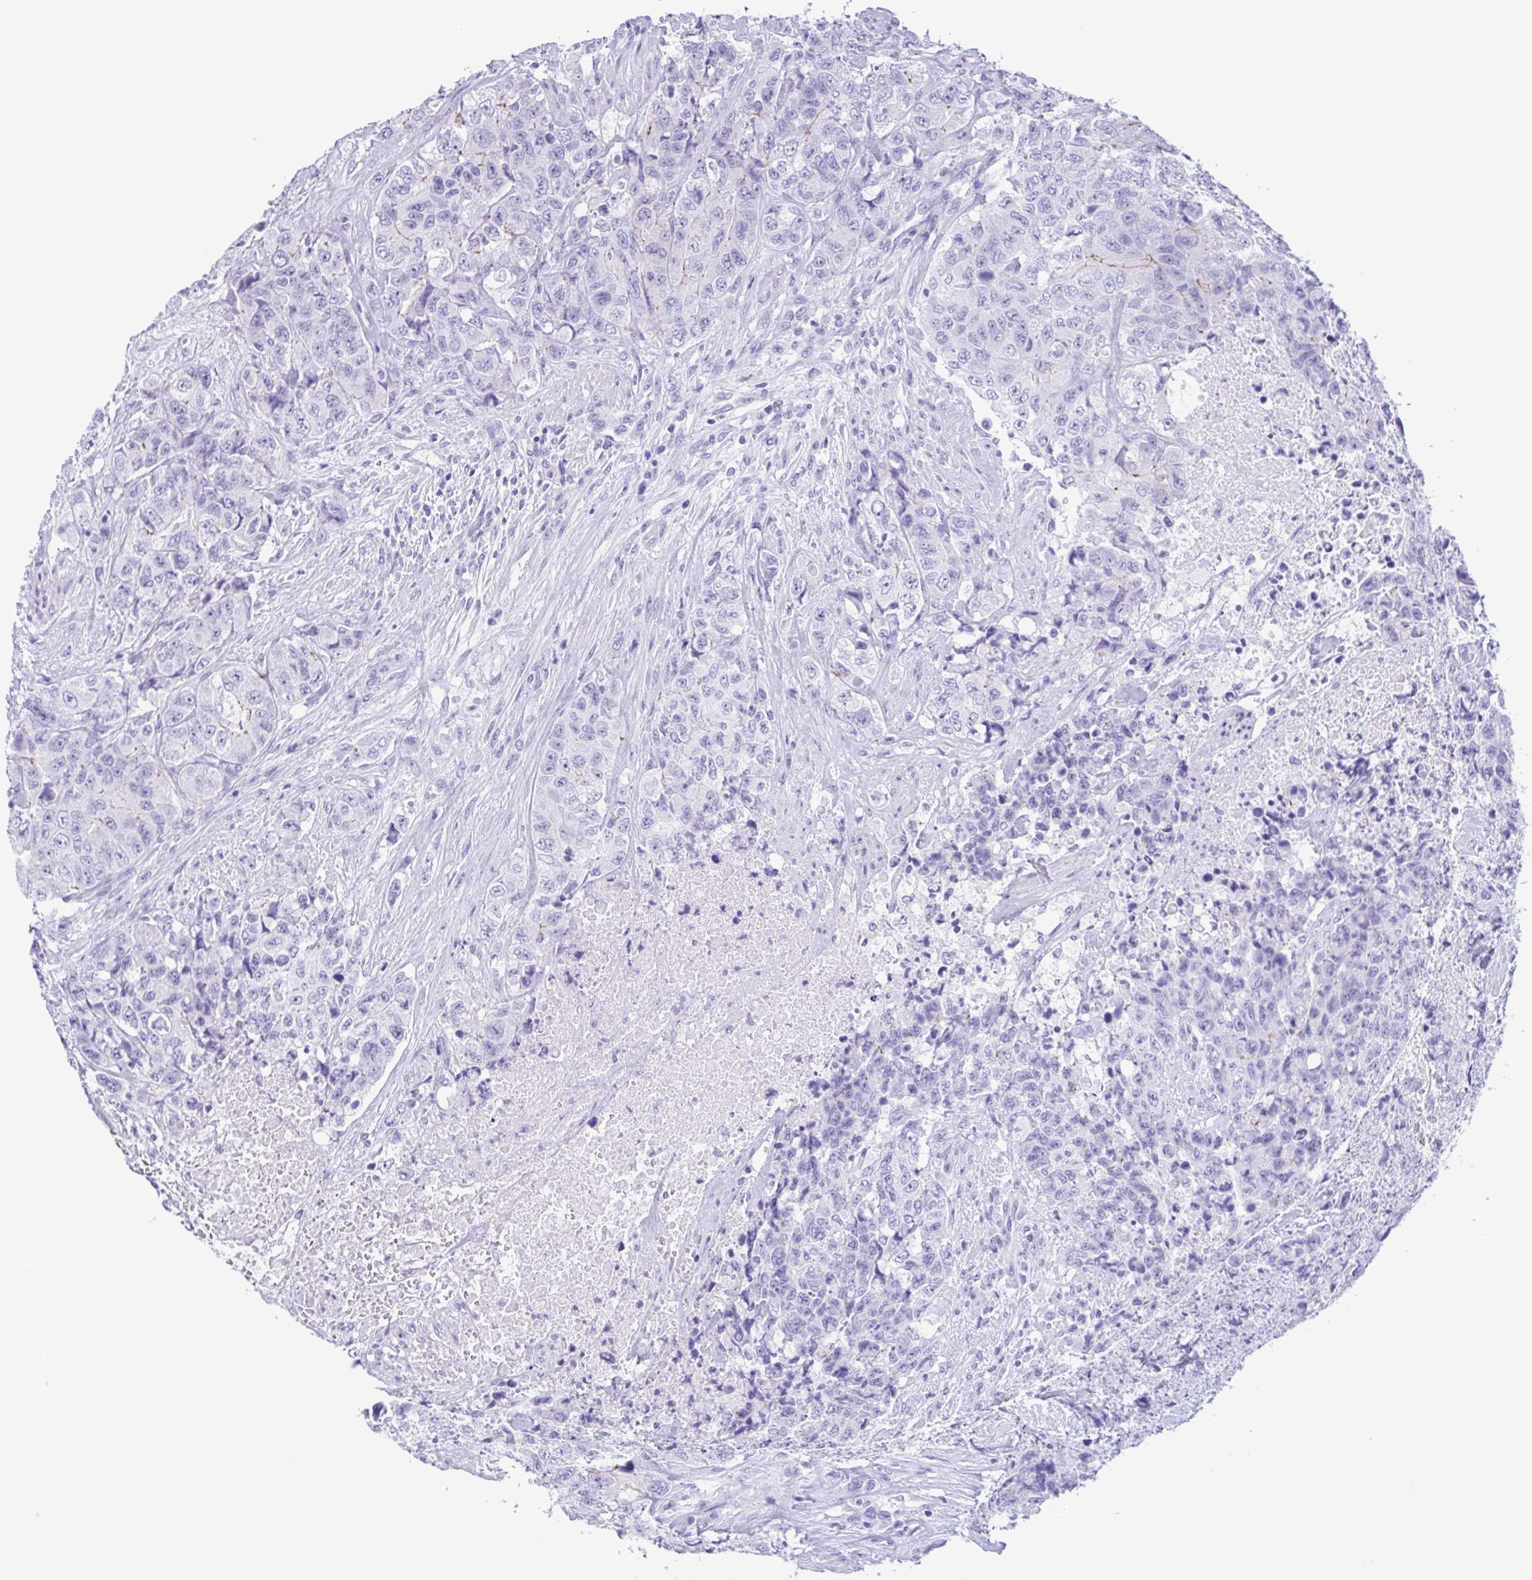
{"staining": {"intensity": "negative", "quantity": "none", "location": "none"}, "tissue": "urothelial cancer", "cell_type": "Tumor cells", "image_type": "cancer", "snomed": [{"axis": "morphology", "description": "Urothelial carcinoma, High grade"}, {"axis": "topography", "description": "Urinary bladder"}], "caption": "This micrograph is of high-grade urothelial carcinoma stained with immunohistochemistry (IHC) to label a protein in brown with the nuclei are counter-stained blue. There is no positivity in tumor cells.", "gene": "TSPY2", "patient": {"sex": "female", "age": 78}}